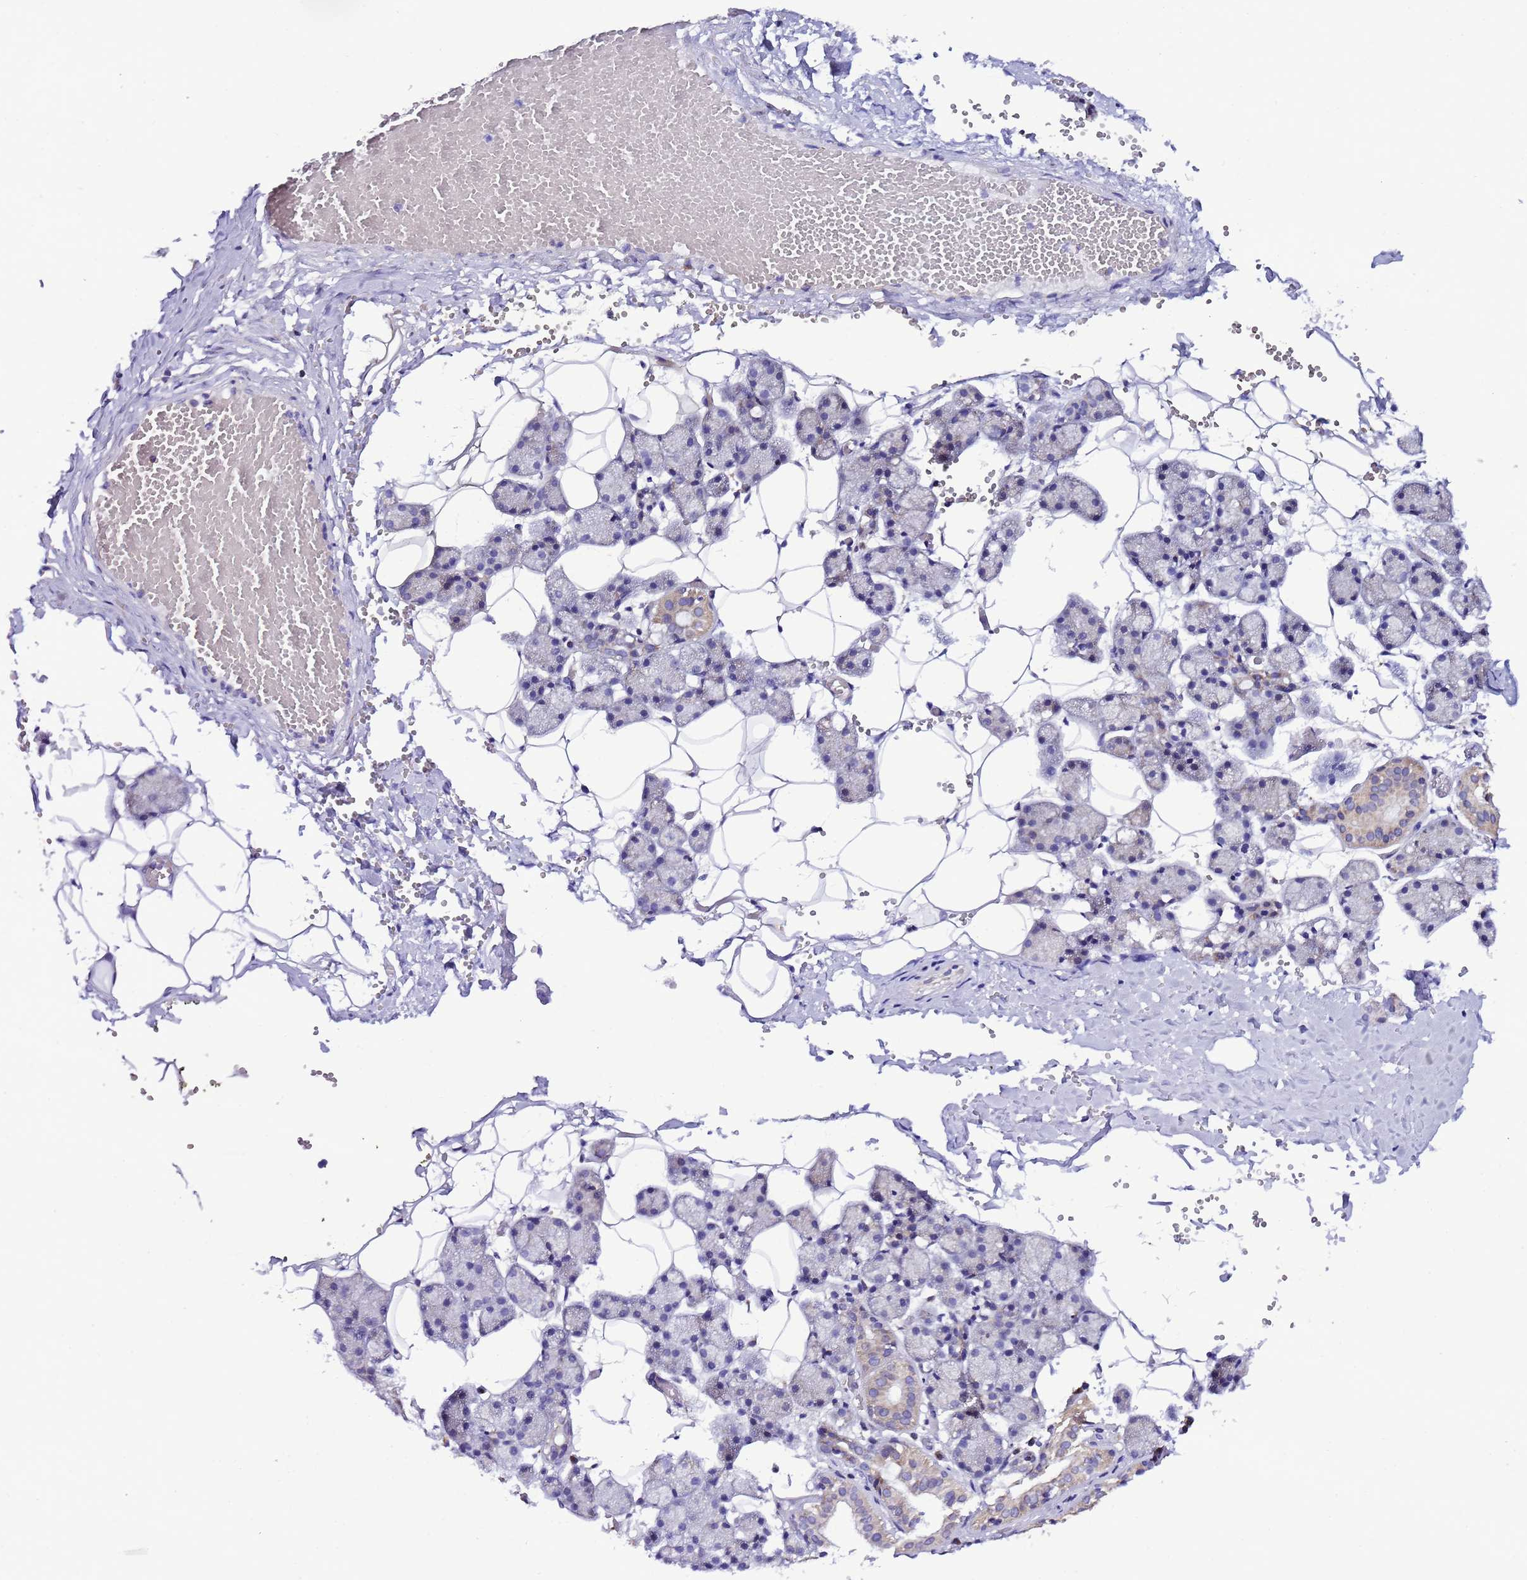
{"staining": {"intensity": "negative", "quantity": "none", "location": "none"}, "tissue": "salivary gland", "cell_type": "Glandular cells", "image_type": "normal", "snomed": [{"axis": "morphology", "description": "Normal tissue, NOS"}, {"axis": "topography", "description": "Salivary gland"}], "caption": "High power microscopy image of an immunohistochemistry image of benign salivary gland, revealing no significant expression in glandular cells.", "gene": "AHI1", "patient": {"sex": "female", "age": 33}}